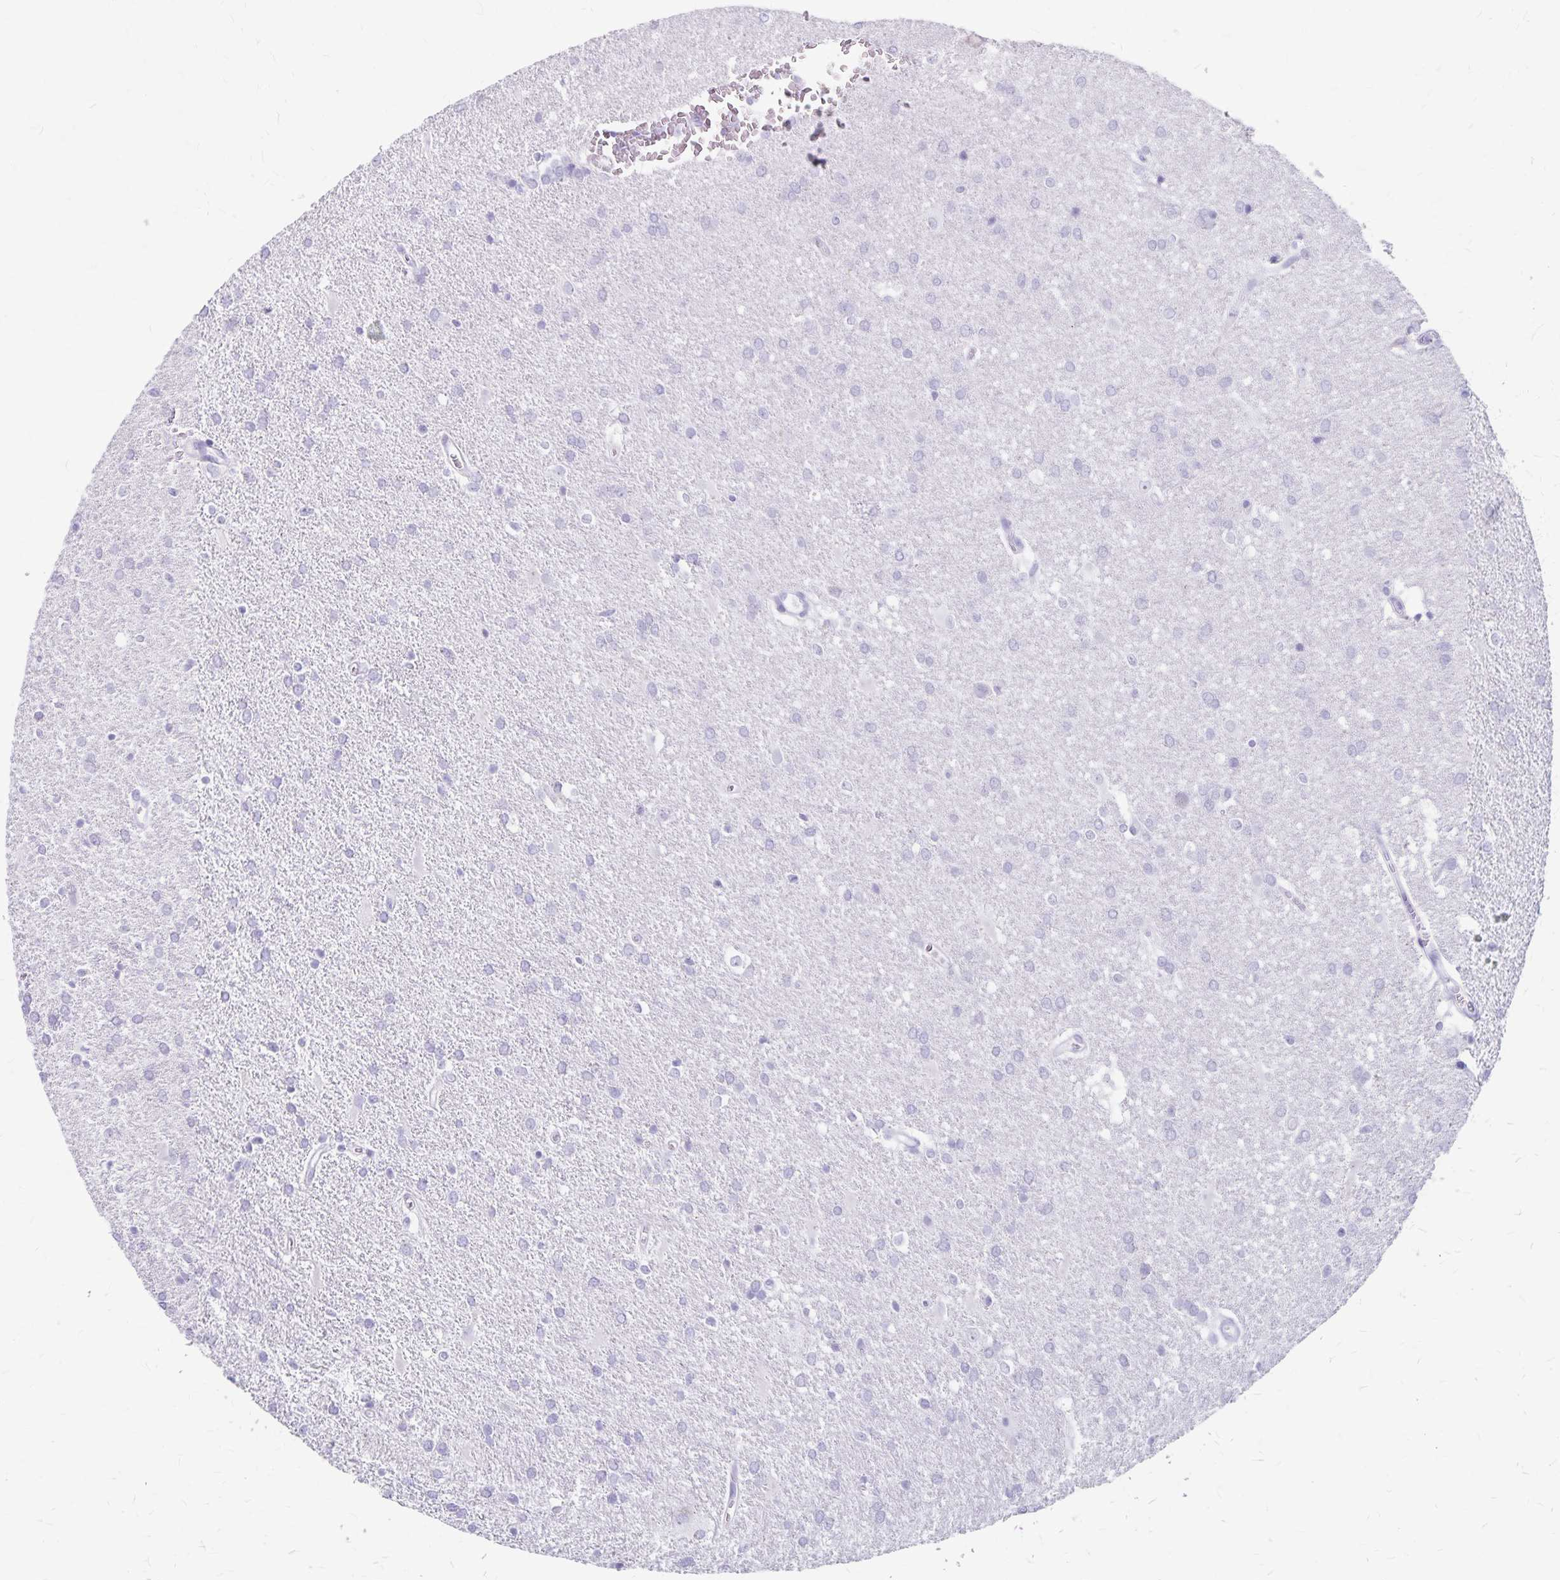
{"staining": {"intensity": "negative", "quantity": "none", "location": "none"}, "tissue": "glioma", "cell_type": "Tumor cells", "image_type": "cancer", "snomed": [{"axis": "morphology", "description": "Glioma, malignant, Low grade"}, {"axis": "topography", "description": "Brain"}], "caption": "Glioma was stained to show a protein in brown. There is no significant positivity in tumor cells.", "gene": "GPBAR1", "patient": {"sex": "male", "age": 66}}